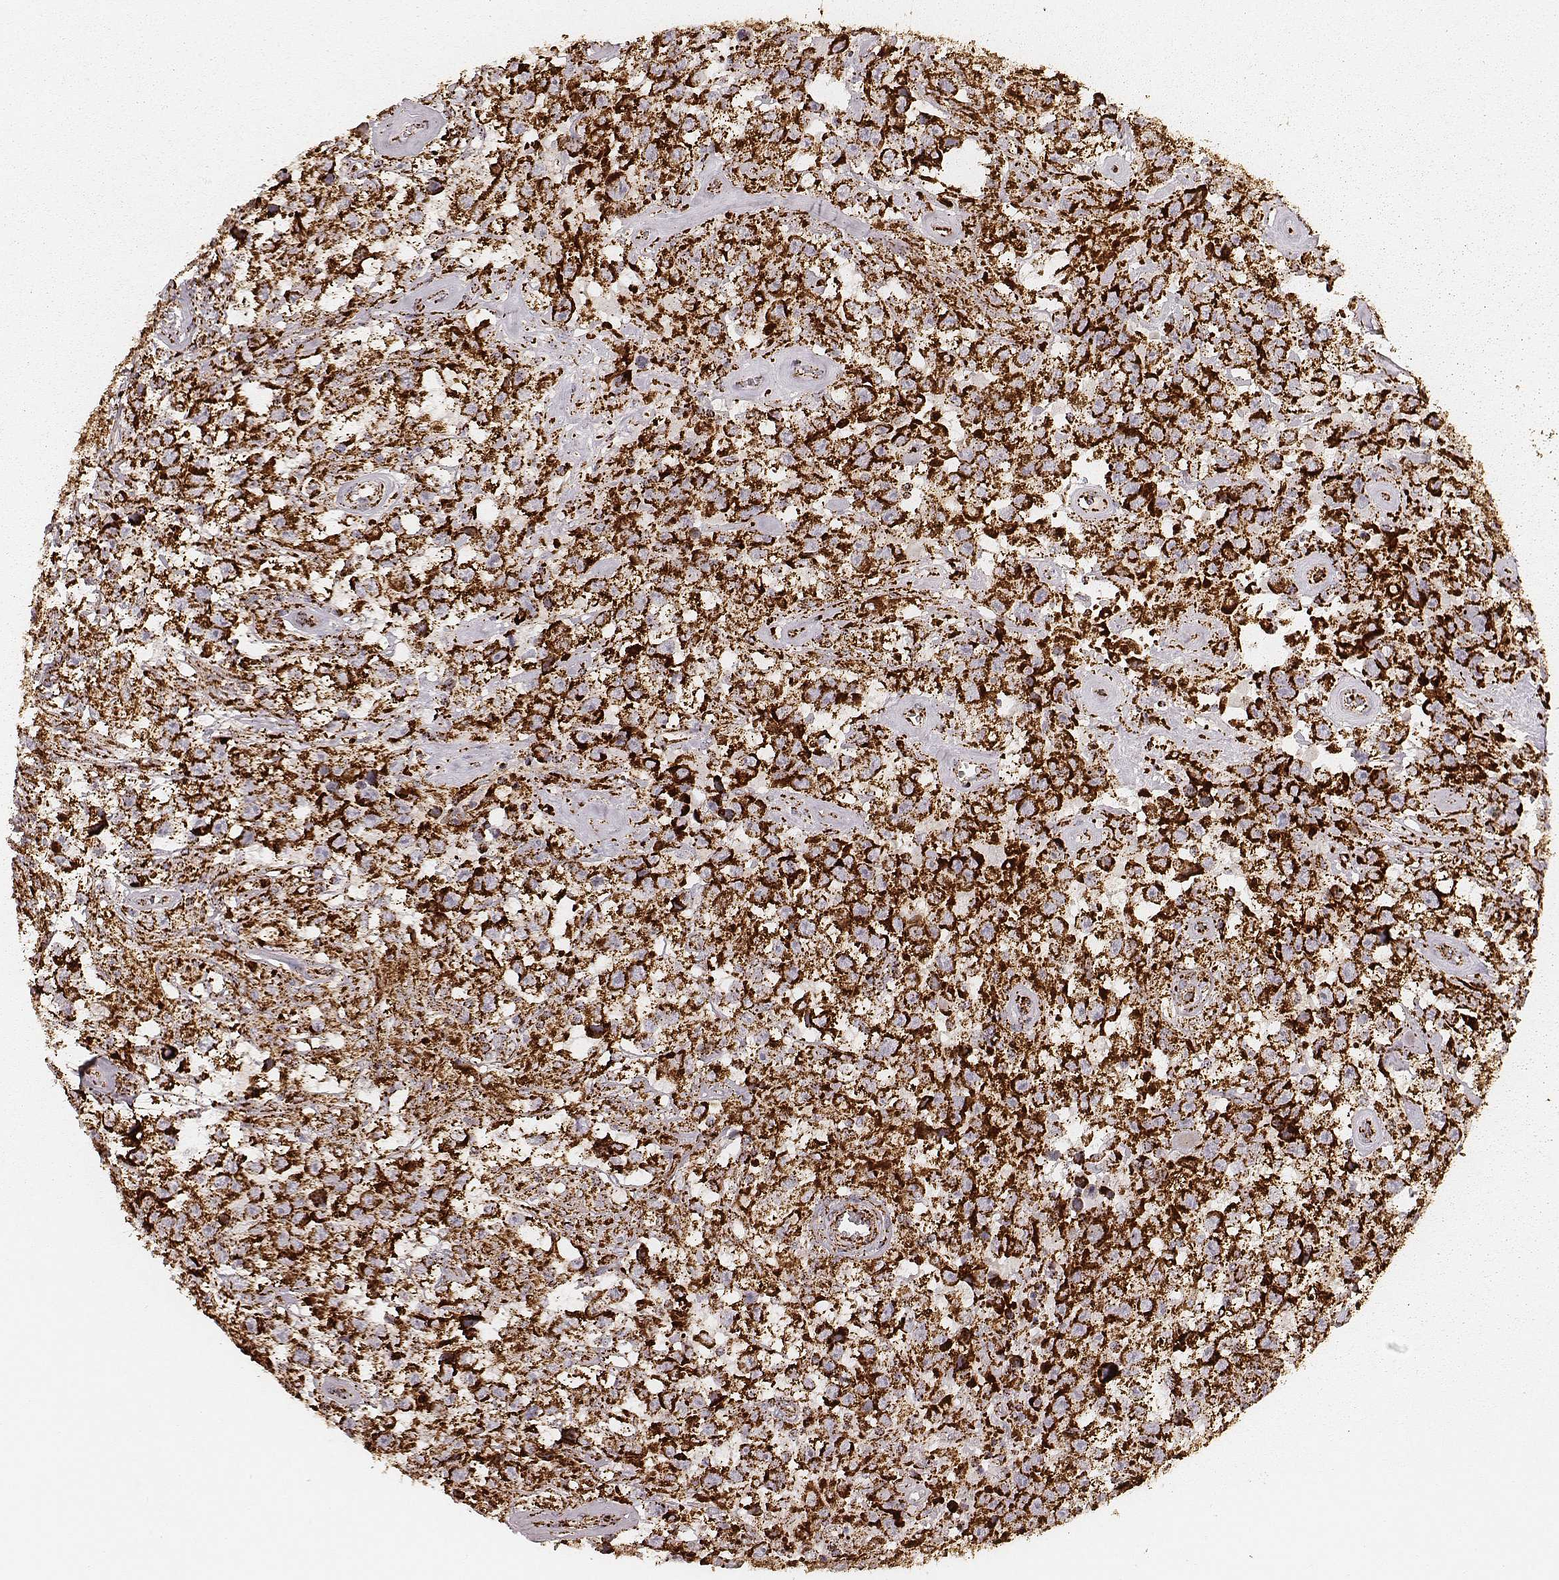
{"staining": {"intensity": "strong", "quantity": ">75%", "location": "cytoplasmic/membranous"}, "tissue": "testis cancer", "cell_type": "Tumor cells", "image_type": "cancer", "snomed": [{"axis": "morphology", "description": "Seminoma, NOS"}, {"axis": "topography", "description": "Testis"}], "caption": "Protein staining reveals strong cytoplasmic/membranous positivity in approximately >75% of tumor cells in testis cancer.", "gene": "CS", "patient": {"sex": "male", "age": 43}}